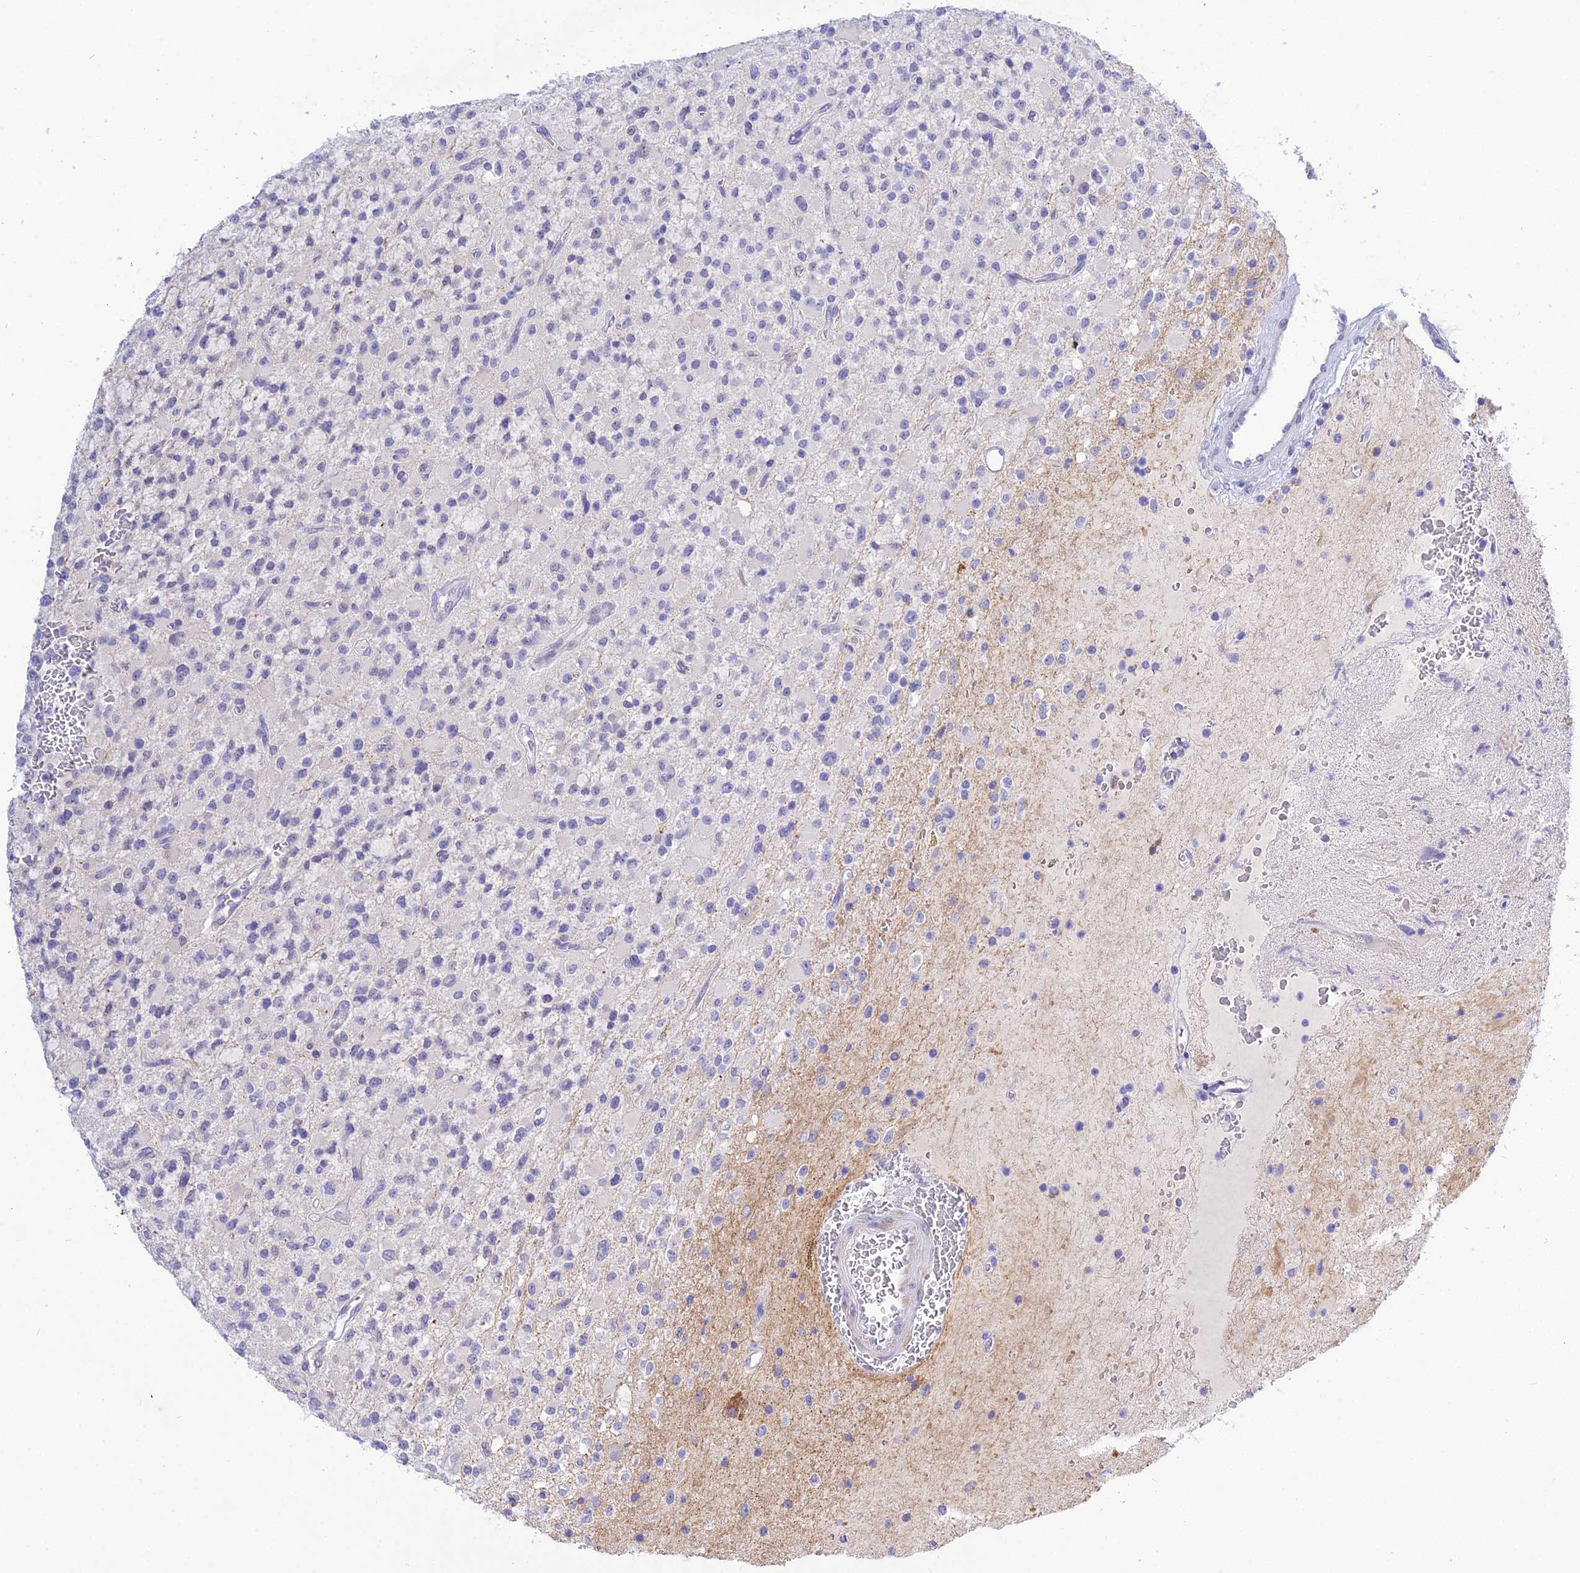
{"staining": {"intensity": "negative", "quantity": "none", "location": "none"}, "tissue": "glioma", "cell_type": "Tumor cells", "image_type": "cancer", "snomed": [{"axis": "morphology", "description": "Glioma, malignant, High grade"}, {"axis": "topography", "description": "Brain"}], "caption": "This is an IHC image of malignant high-grade glioma. There is no positivity in tumor cells.", "gene": "DEFB107A", "patient": {"sex": "male", "age": 34}}